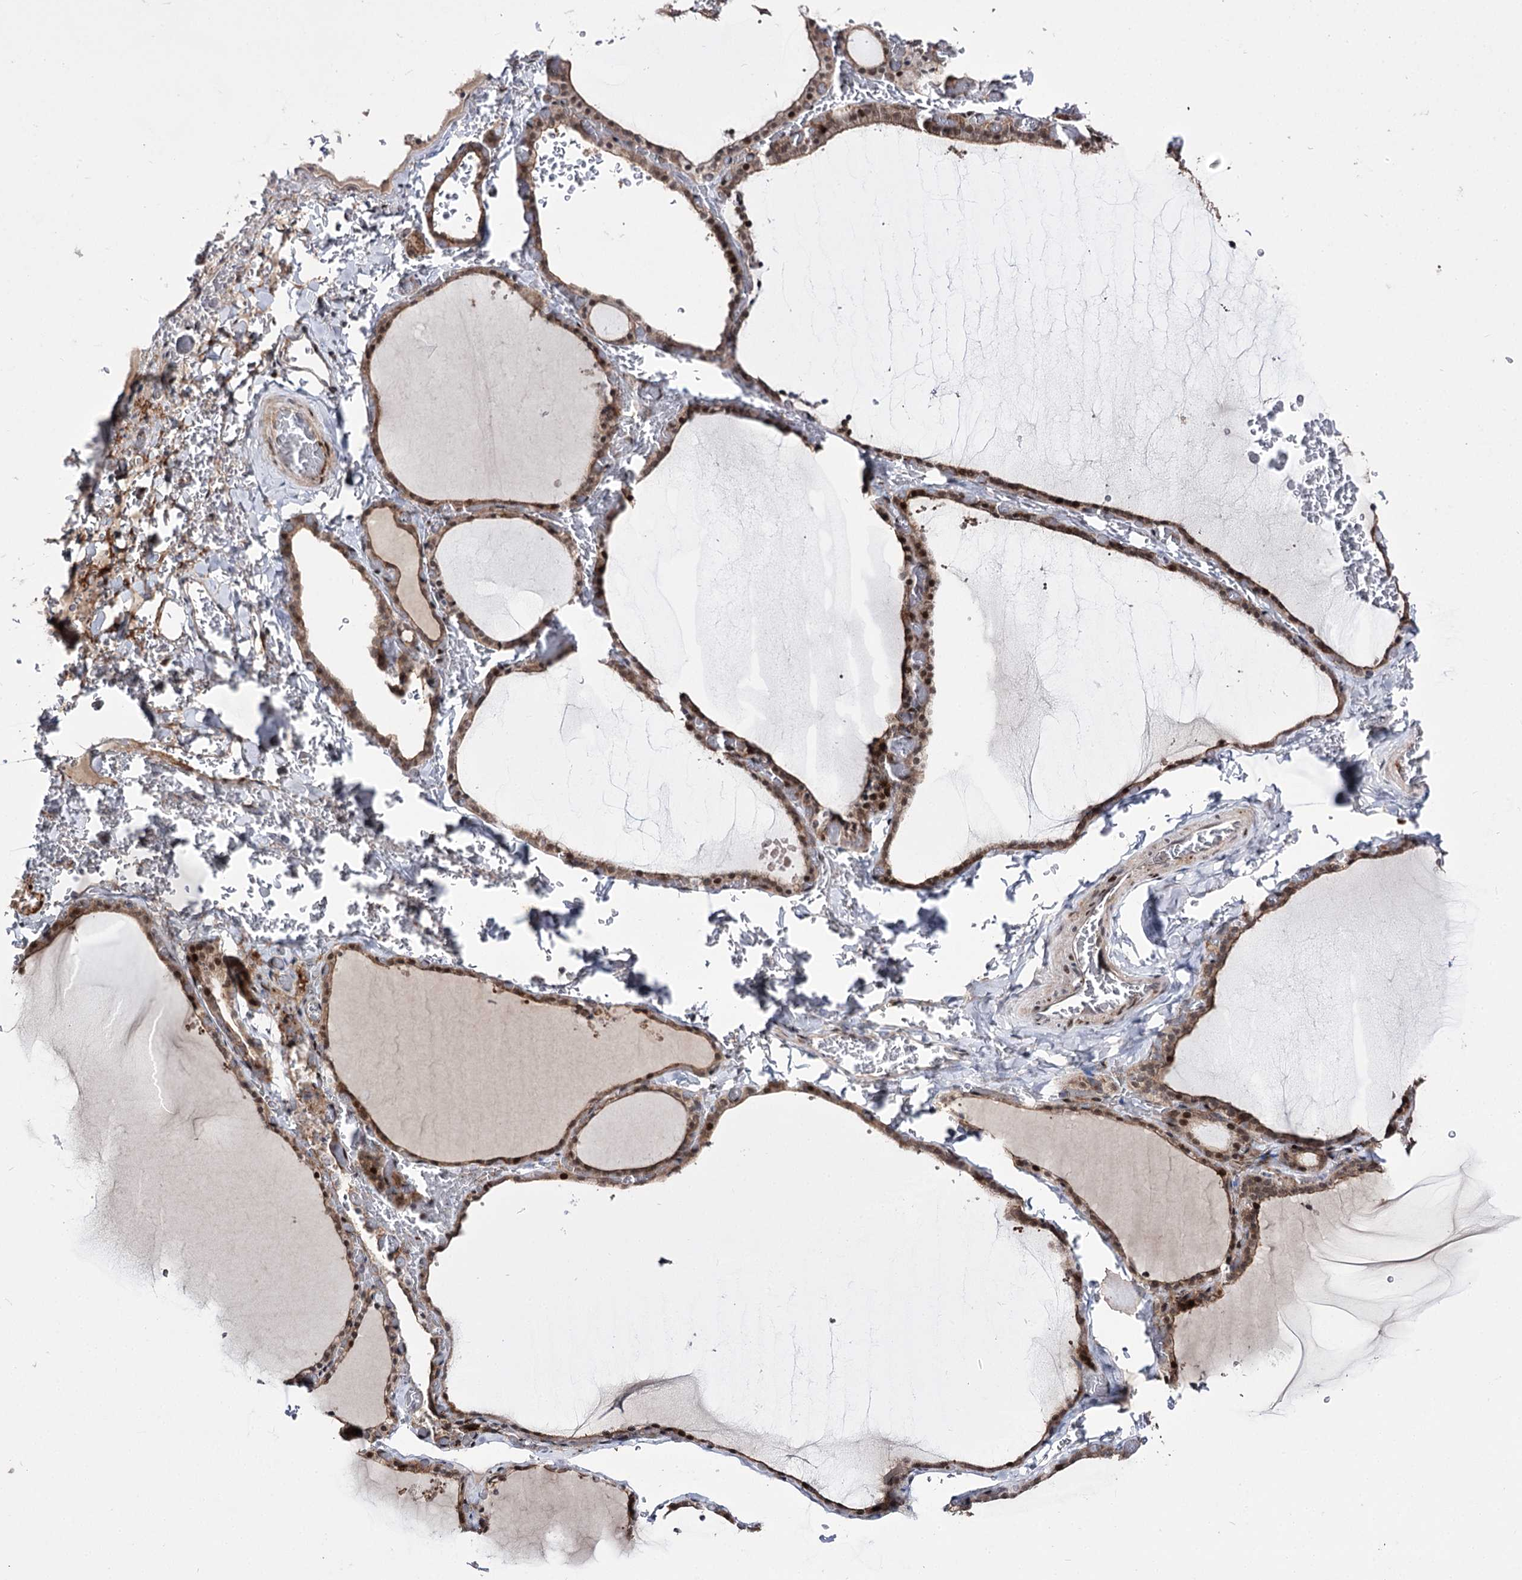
{"staining": {"intensity": "moderate", "quantity": ">75%", "location": "cytoplasmic/membranous,nuclear"}, "tissue": "thyroid gland", "cell_type": "Glandular cells", "image_type": "normal", "snomed": [{"axis": "morphology", "description": "Normal tissue, NOS"}, {"axis": "topography", "description": "Thyroid gland"}], "caption": "An IHC photomicrograph of unremarkable tissue is shown. Protein staining in brown shows moderate cytoplasmic/membranous,nuclear positivity in thyroid gland within glandular cells.", "gene": "STOX1", "patient": {"sex": "female", "age": 39}}